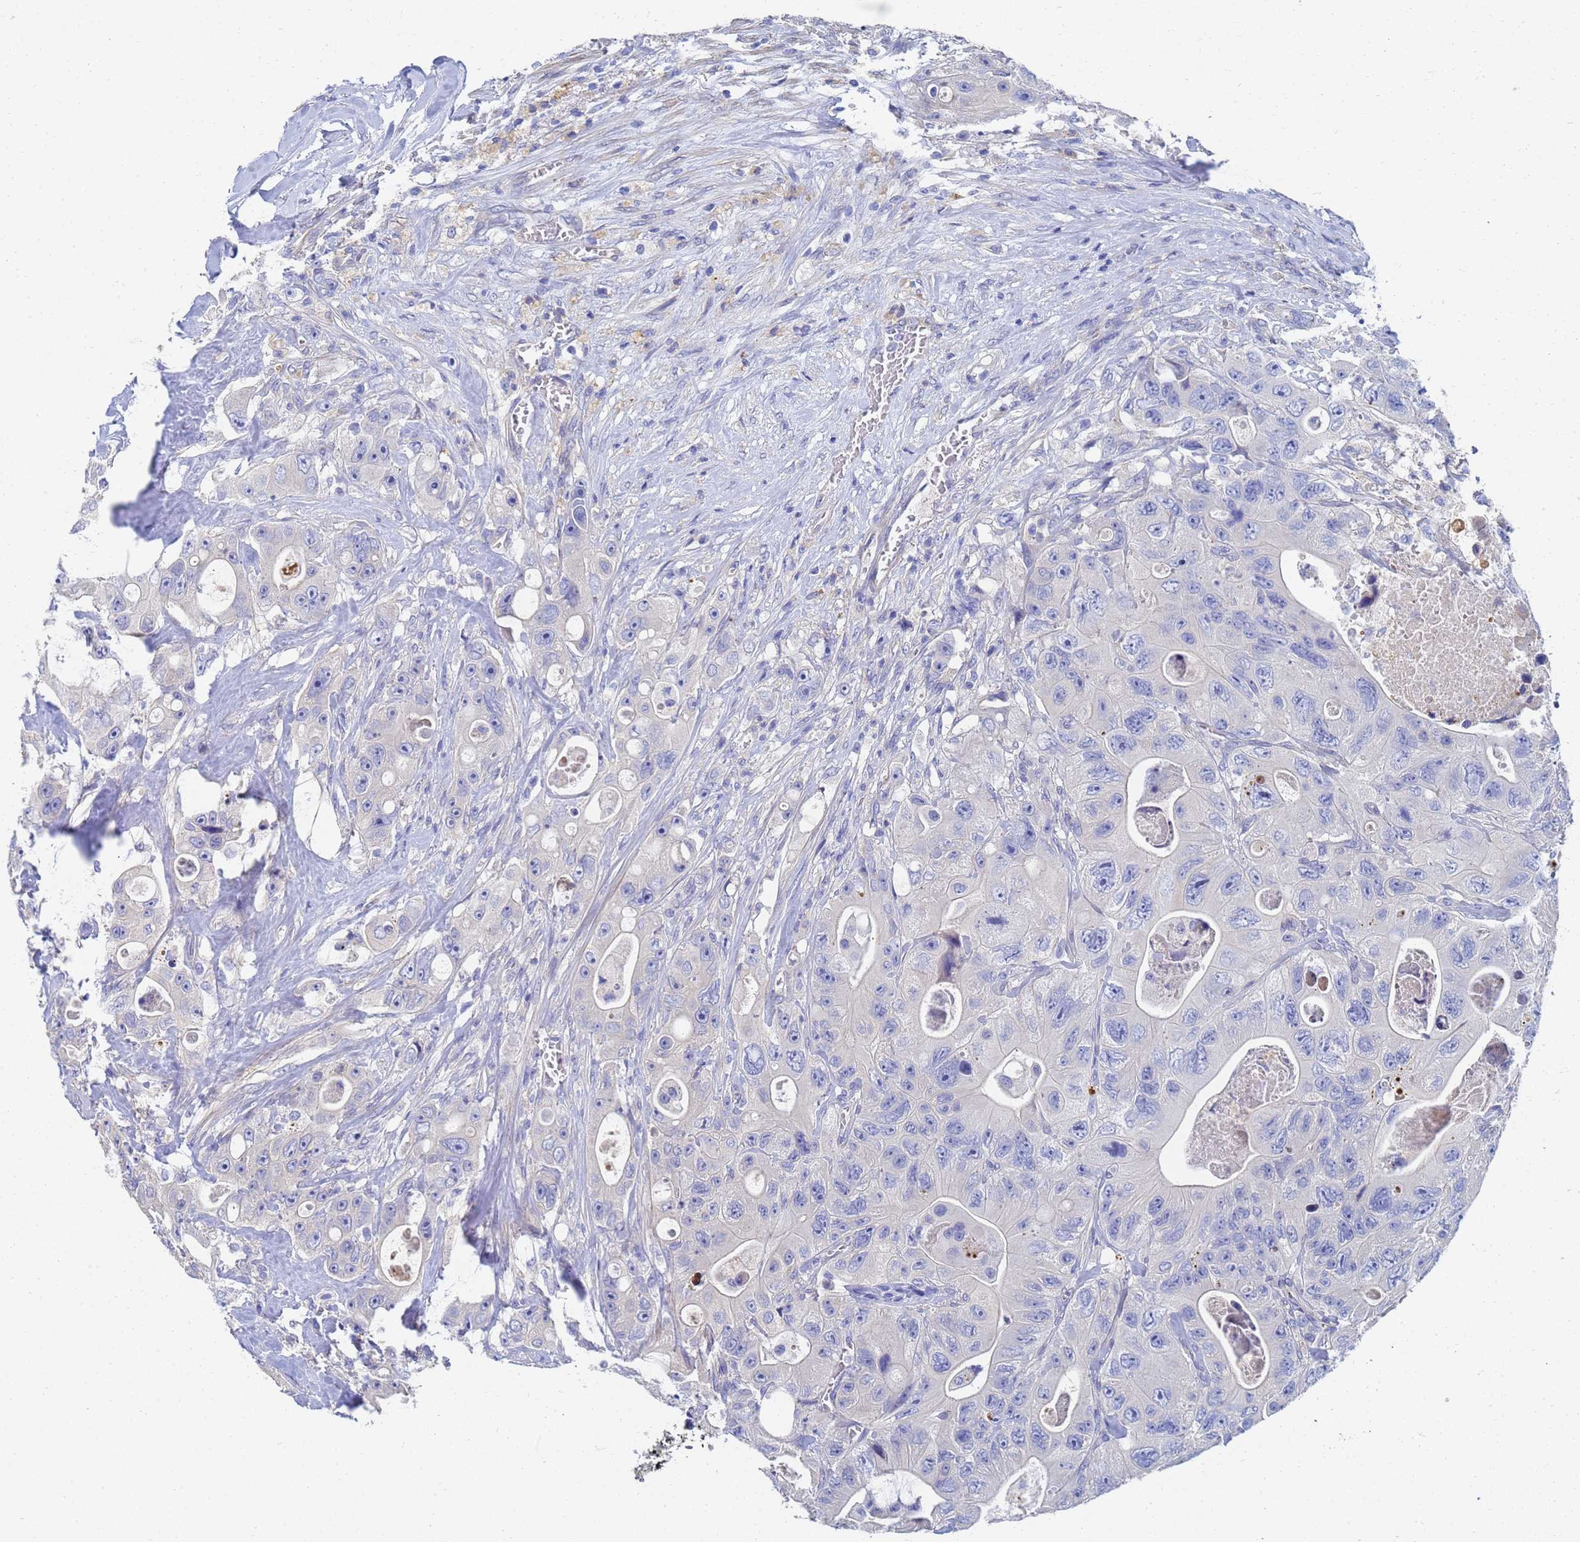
{"staining": {"intensity": "negative", "quantity": "none", "location": "none"}, "tissue": "colorectal cancer", "cell_type": "Tumor cells", "image_type": "cancer", "snomed": [{"axis": "morphology", "description": "Adenocarcinoma, NOS"}, {"axis": "topography", "description": "Colon"}], "caption": "Colorectal cancer (adenocarcinoma) was stained to show a protein in brown. There is no significant staining in tumor cells.", "gene": "LBX2", "patient": {"sex": "female", "age": 46}}